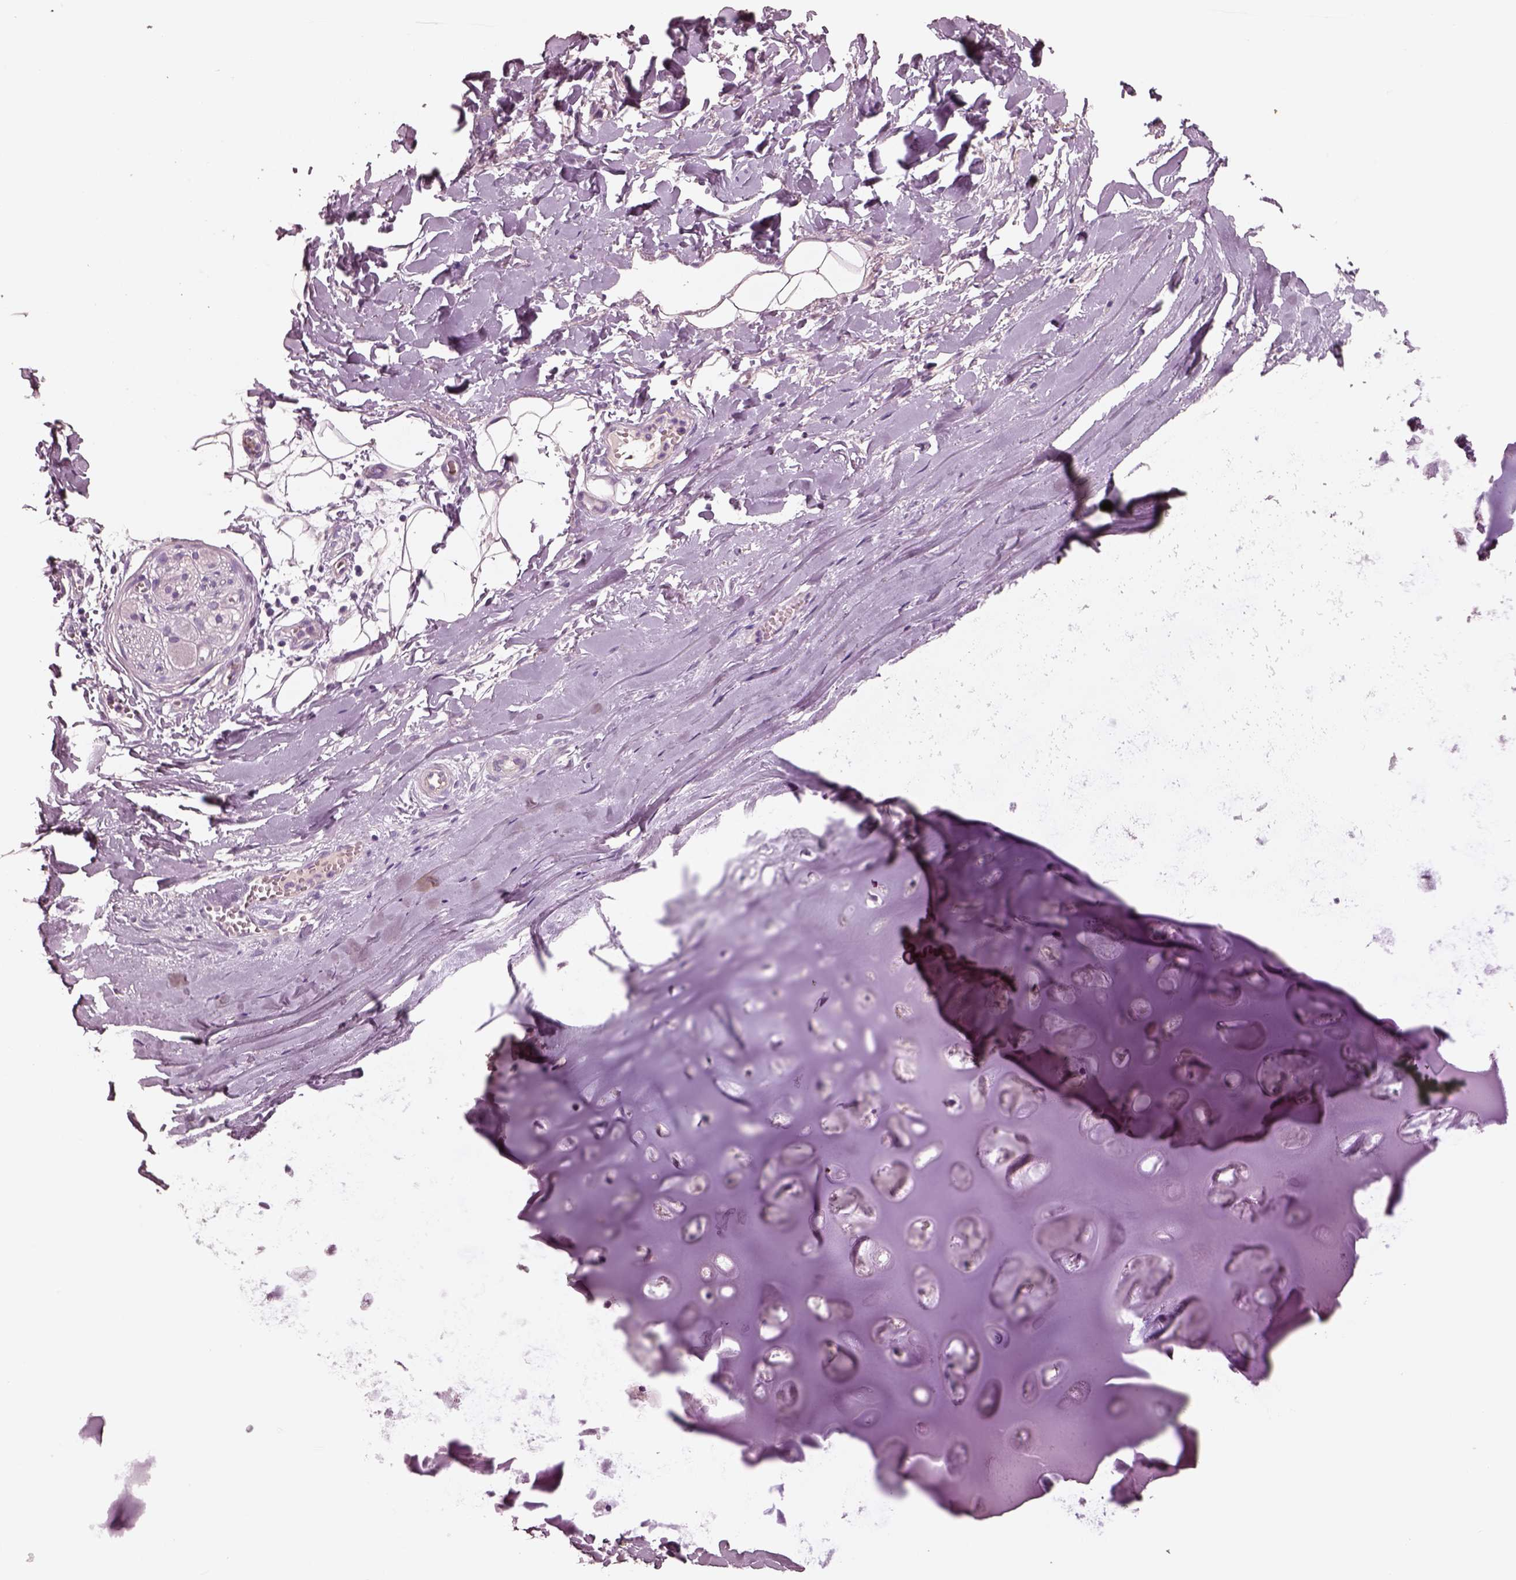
{"staining": {"intensity": "negative", "quantity": "none", "location": "none"}, "tissue": "adipose tissue", "cell_type": "Adipocytes", "image_type": "normal", "snomed": [{"axis": "morphology", "description": "Normal tissue, NOS"}, {"axis": "topography", "description": "Cartilage tissue"}, {"axis": "topography", "description": "Nasopharynx"}, {"axis": "topography", "description": "Thyroid gland"}], "caption": "This is an IHC image of normal adipose tissue. There is no staining in adipocytes.", "gene": "IGLL1", "patient": {"sex": "male", "age": 63}}